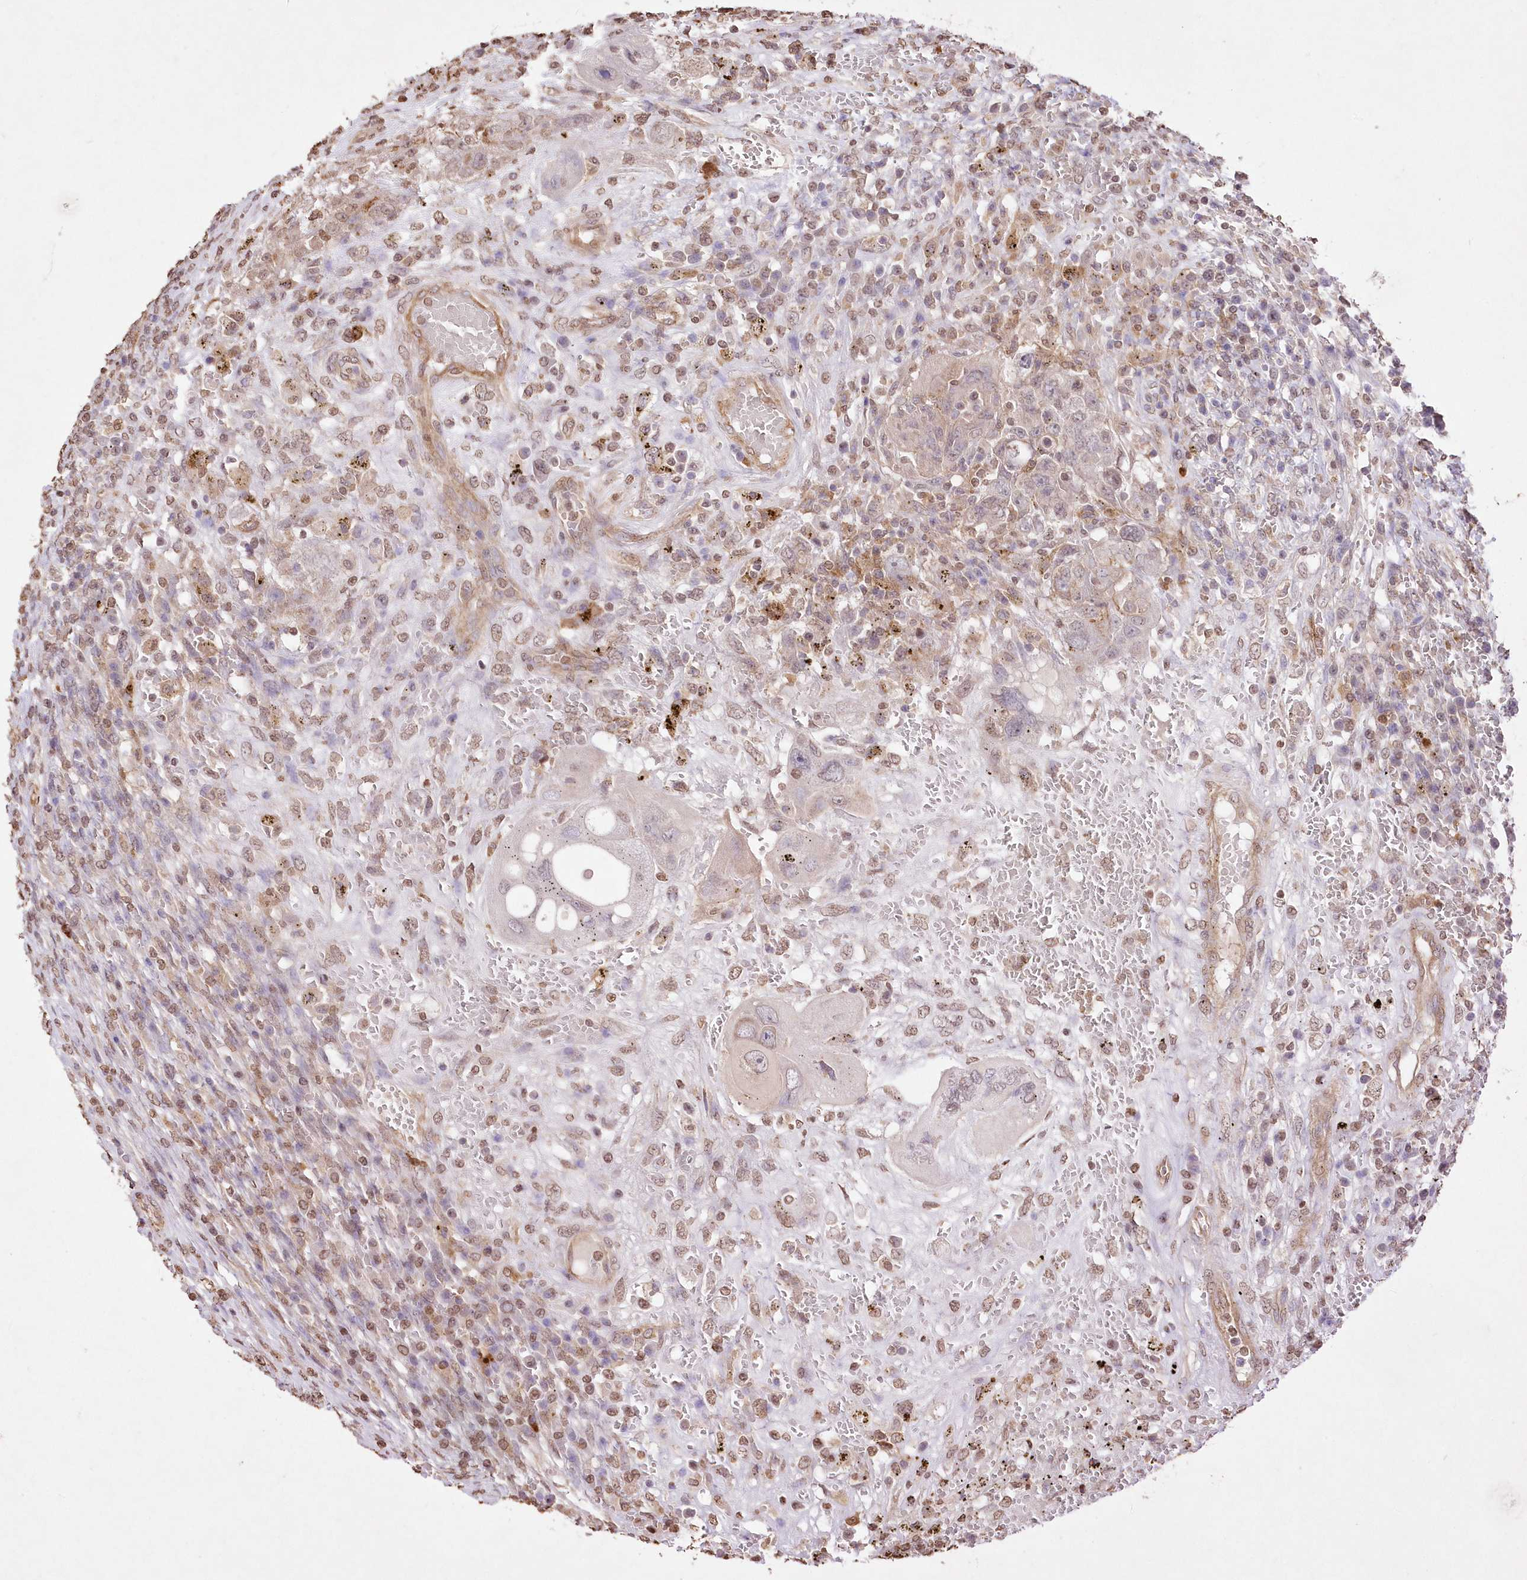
{"staining": {"intensity": "weak", "quantity": ">75%", "location": "nuclear"}, "tissue": "testis cancer", "cell_type": "Tumor cells", "image_type": "cancer", "snomed": [{"axis": "morphology", "description": "Carcinoma, Embryonal, NOS"}, {"axis": "topography", "description": "Testis"}], "caption": "Testis cancer (embryonal carcinoma) stained with immunohistochemistry shows weak nuclear expression in about >75% of tumor cells.", "gene": "FCHO2", "patient": {"sex": "male", "age": 26}}